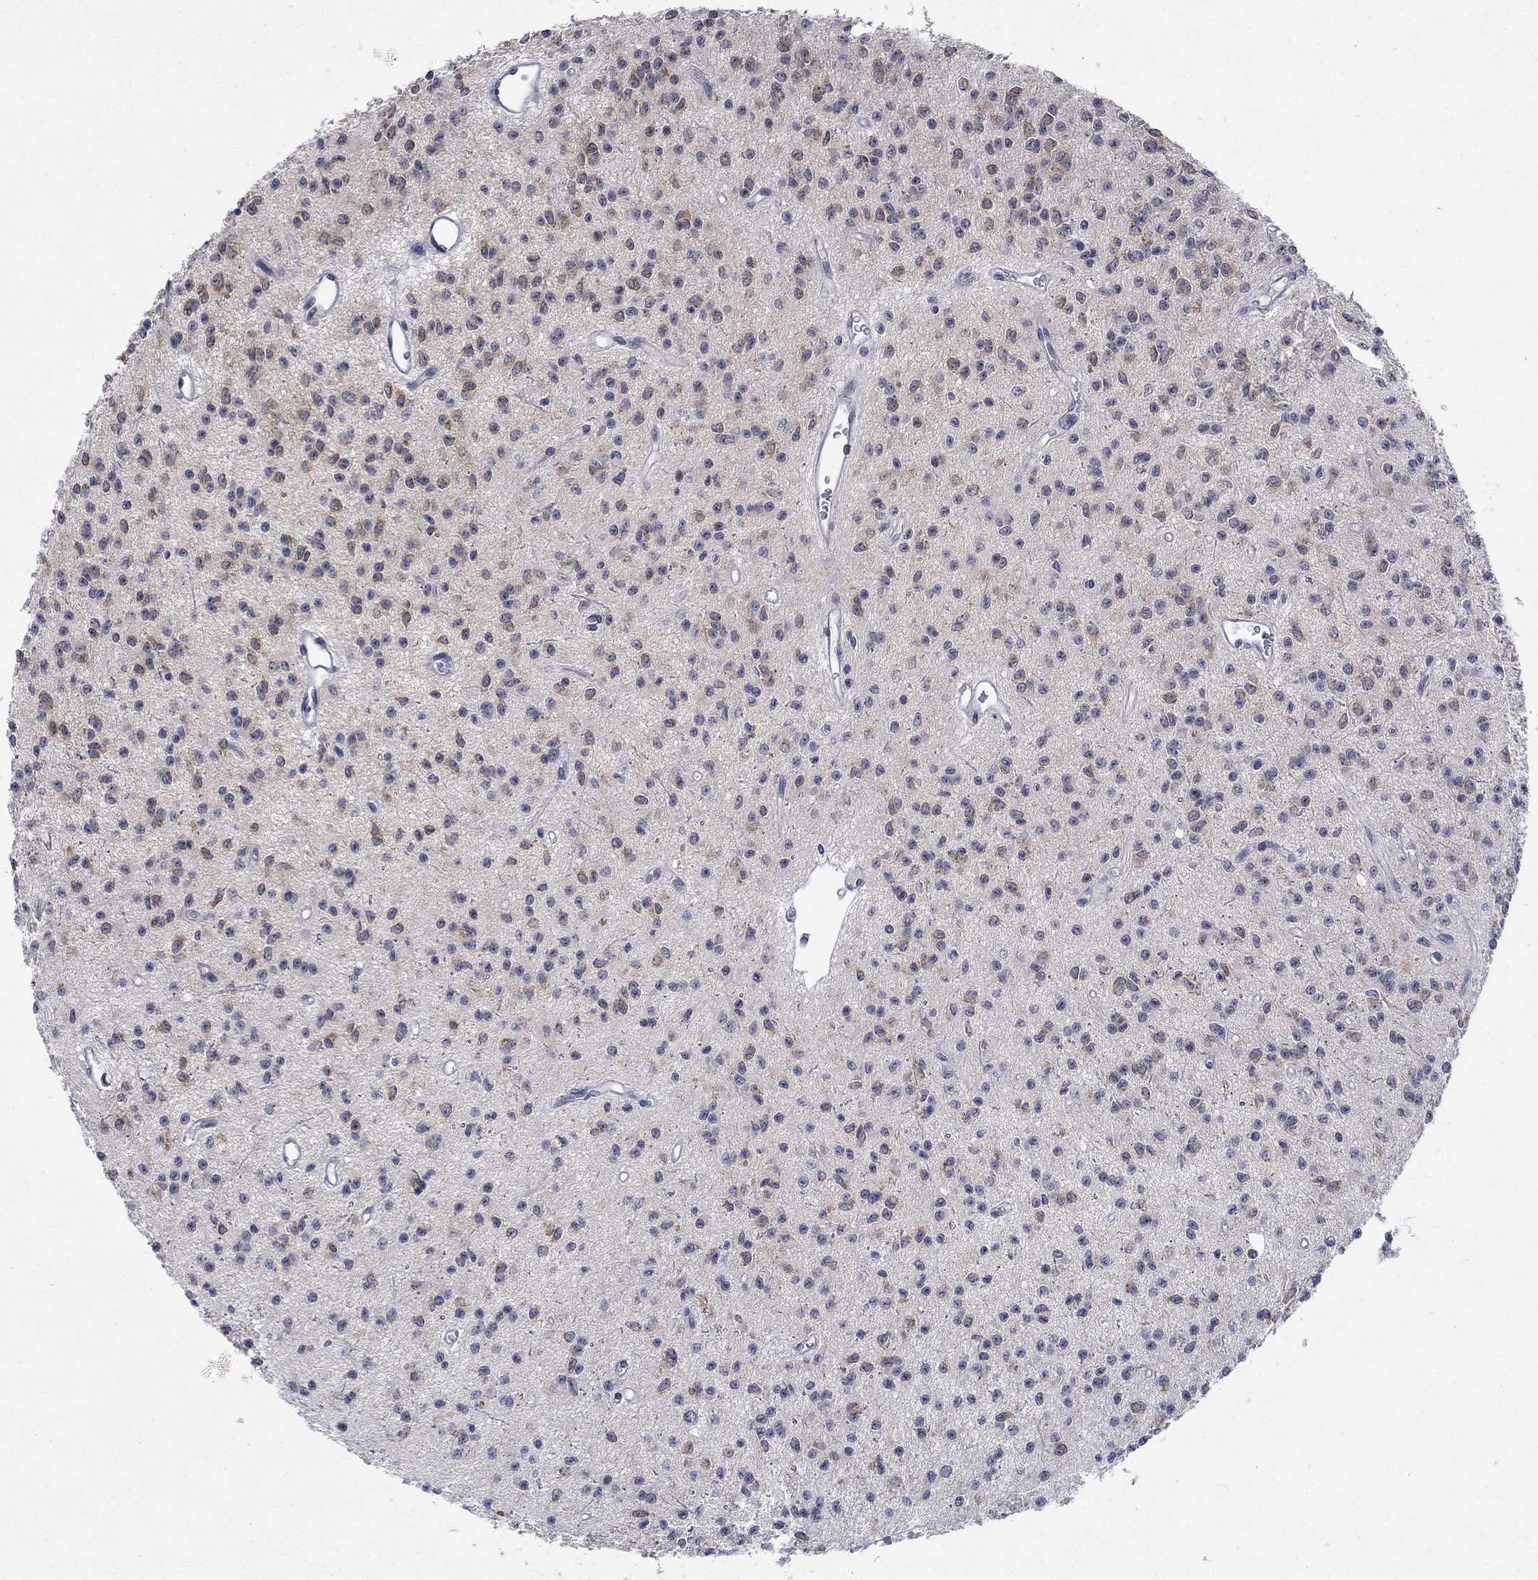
{"staining": {"intensity": "moderate", "quantity": "25%-75%", "location": "cytoplasmic/membranous"}, "tissue": "glioma", "cell_type": "Tumor cells", "image_type": "cancer", "snomed": [{"axis": "morphology", "description": "Glioma, malignant, Low grade"}, {"axis": "topography", "description": "Brain"}], "caption": "Protein expression analysis of glioma demonstrates moderate cytoplasmic/membranous positivity in approximately 25%-75% of tumor cells.", "gene": "WASF1", "patient": {"sex": "female", "age": 45}}